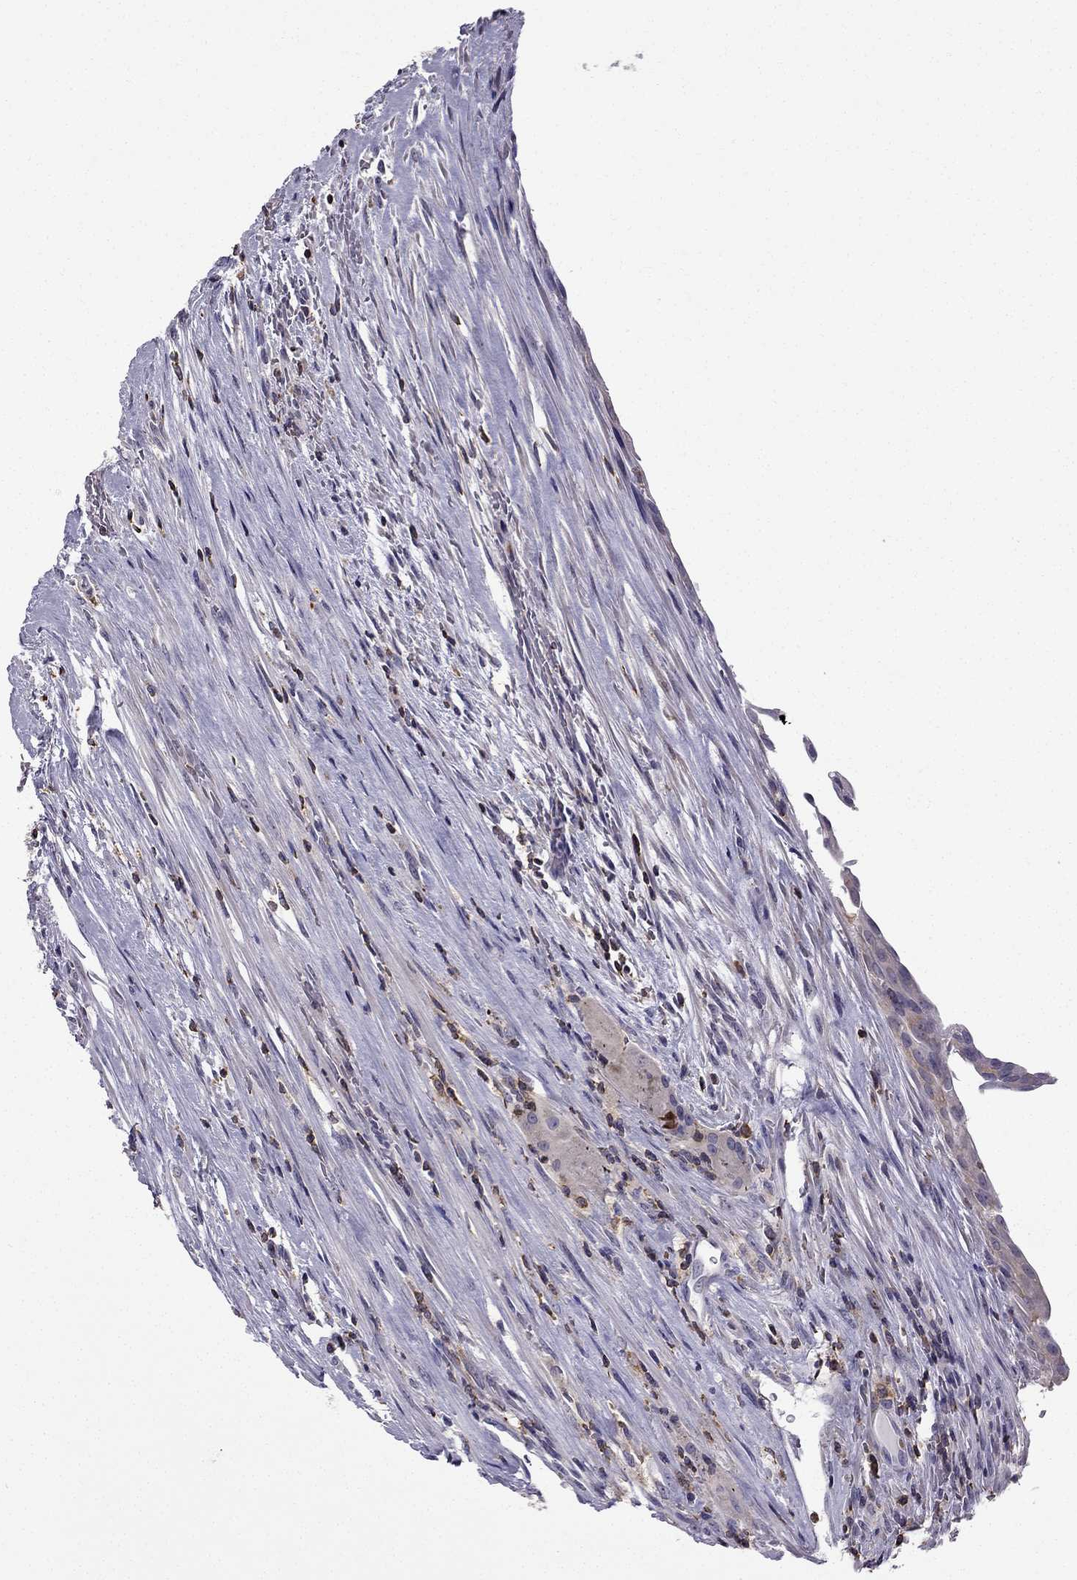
{"staining": {"intensity": "weak", "quantity": ">75%", "location": "cytoplasmic/membranous"}, "tissue": "urothelial cancer", "cell_type": "Tumor cells", "image_type": "cancer", "snomed": [{"axis": "morphology", "description": "Urothelial carcinoma, NOS"}, {"axis": "topography", "description": "Urinary bladder"}], "caption": "A brown stain highlights weak cytoplasmic/membranous staining of a protein in urothelial cancer tumor cells.", "gene": "CCK", "patient": {"sex": "male", "age": 62}}